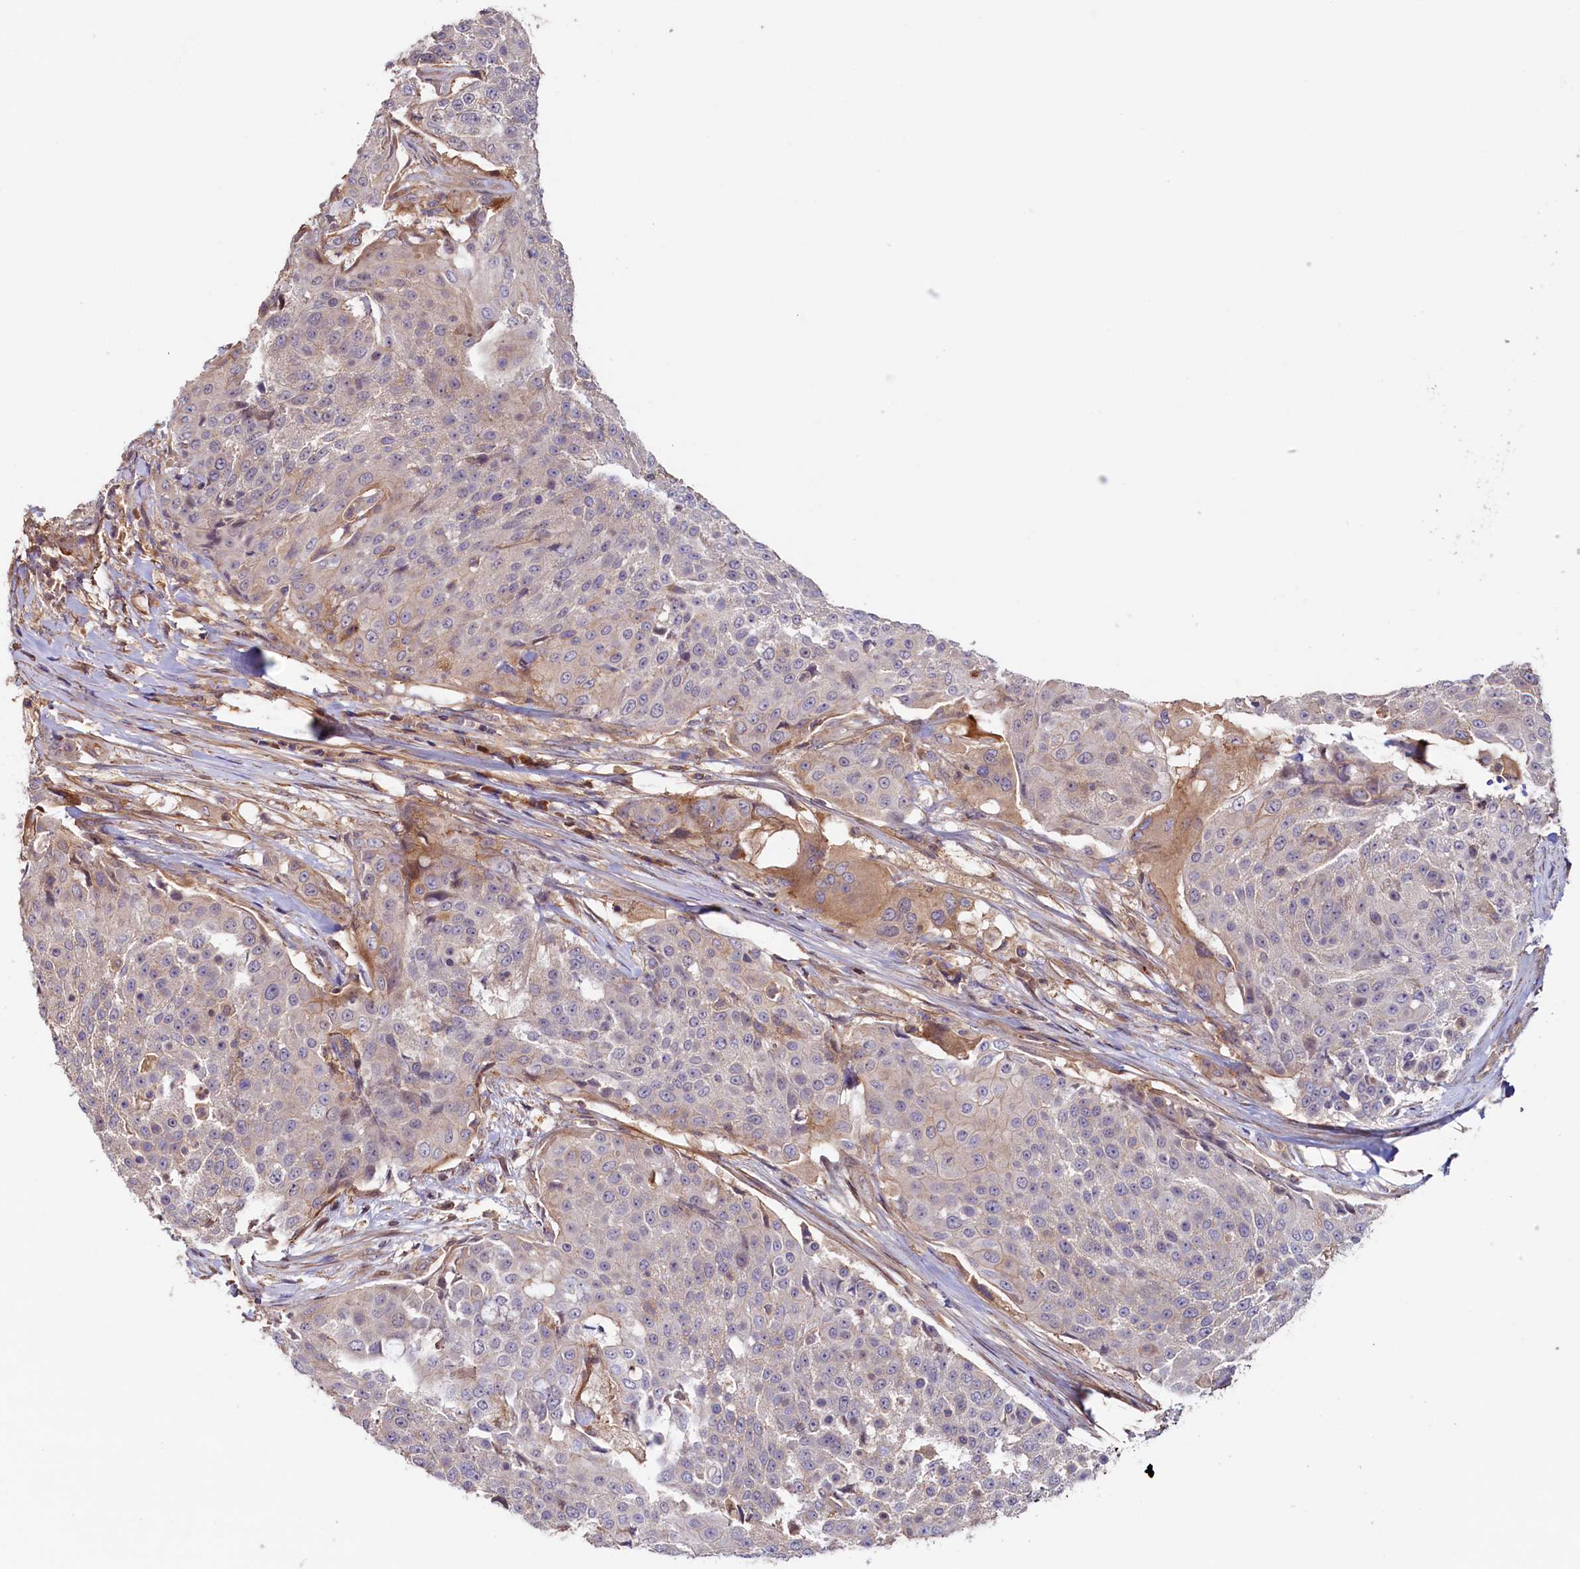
{"staining": {"intensity": "moderate", "quantity": "<25%", "location": "cytoplasmic/membranous"}, "tissue": "urothelial cancer", "cell_type": "Tumor cells", "image_type": "cancer", "snomed": [{"axis": "morphology", "description": "Urothelial carcinoma, High grade"}, {"axis": "topography", "description": "Urinary bladder"}], "caption": "Human urothelial cancer stained for a protein (brown) displays moderate cytoplasmic/membranous positive expression in about <25% of tumor cells.", "gene": "DUOXA1", "patient": {"sex": "female", "age": 63}}